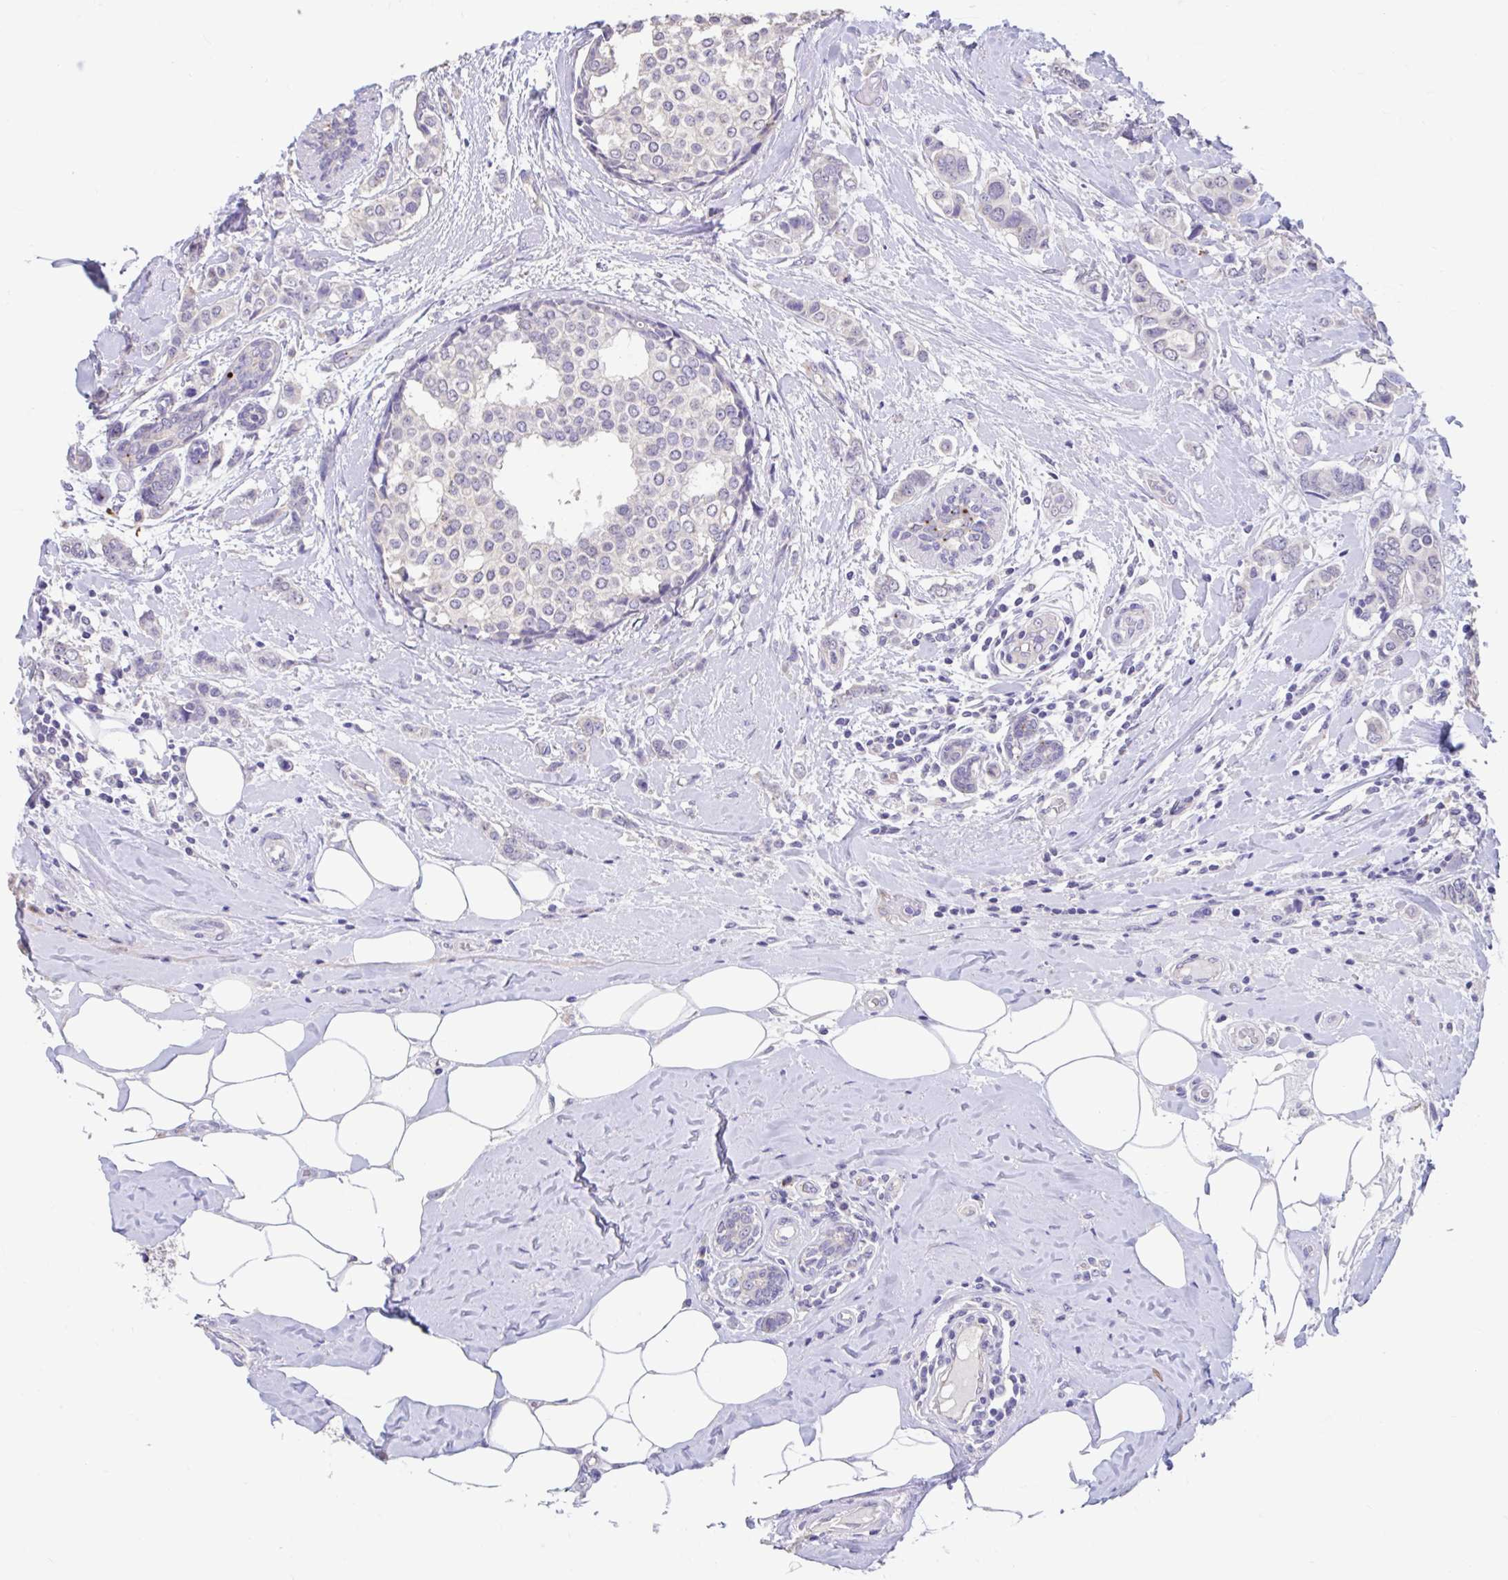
{"staining": {"intensity": "negative", "quantity": "none", "location": "none"}, "tissue": "breast cancer", "cell_type": "Tumor cells", "image_type": "cancer", "snomed": [{"axis": "morphology", "description": "Lobular carcinoma"}, {"axis": "topography", "description": "Breast"}], "caption": "Immunohistochemistry (IHC) image of neoplastic tissue: breast cancer (lobular carcinoma) stained with DAB reveals no significant protein positivity in tumor cells. (DAB IHC, high magnification).", "gene": "GPR162", "patient": {"sex": "female", "age": 51}}